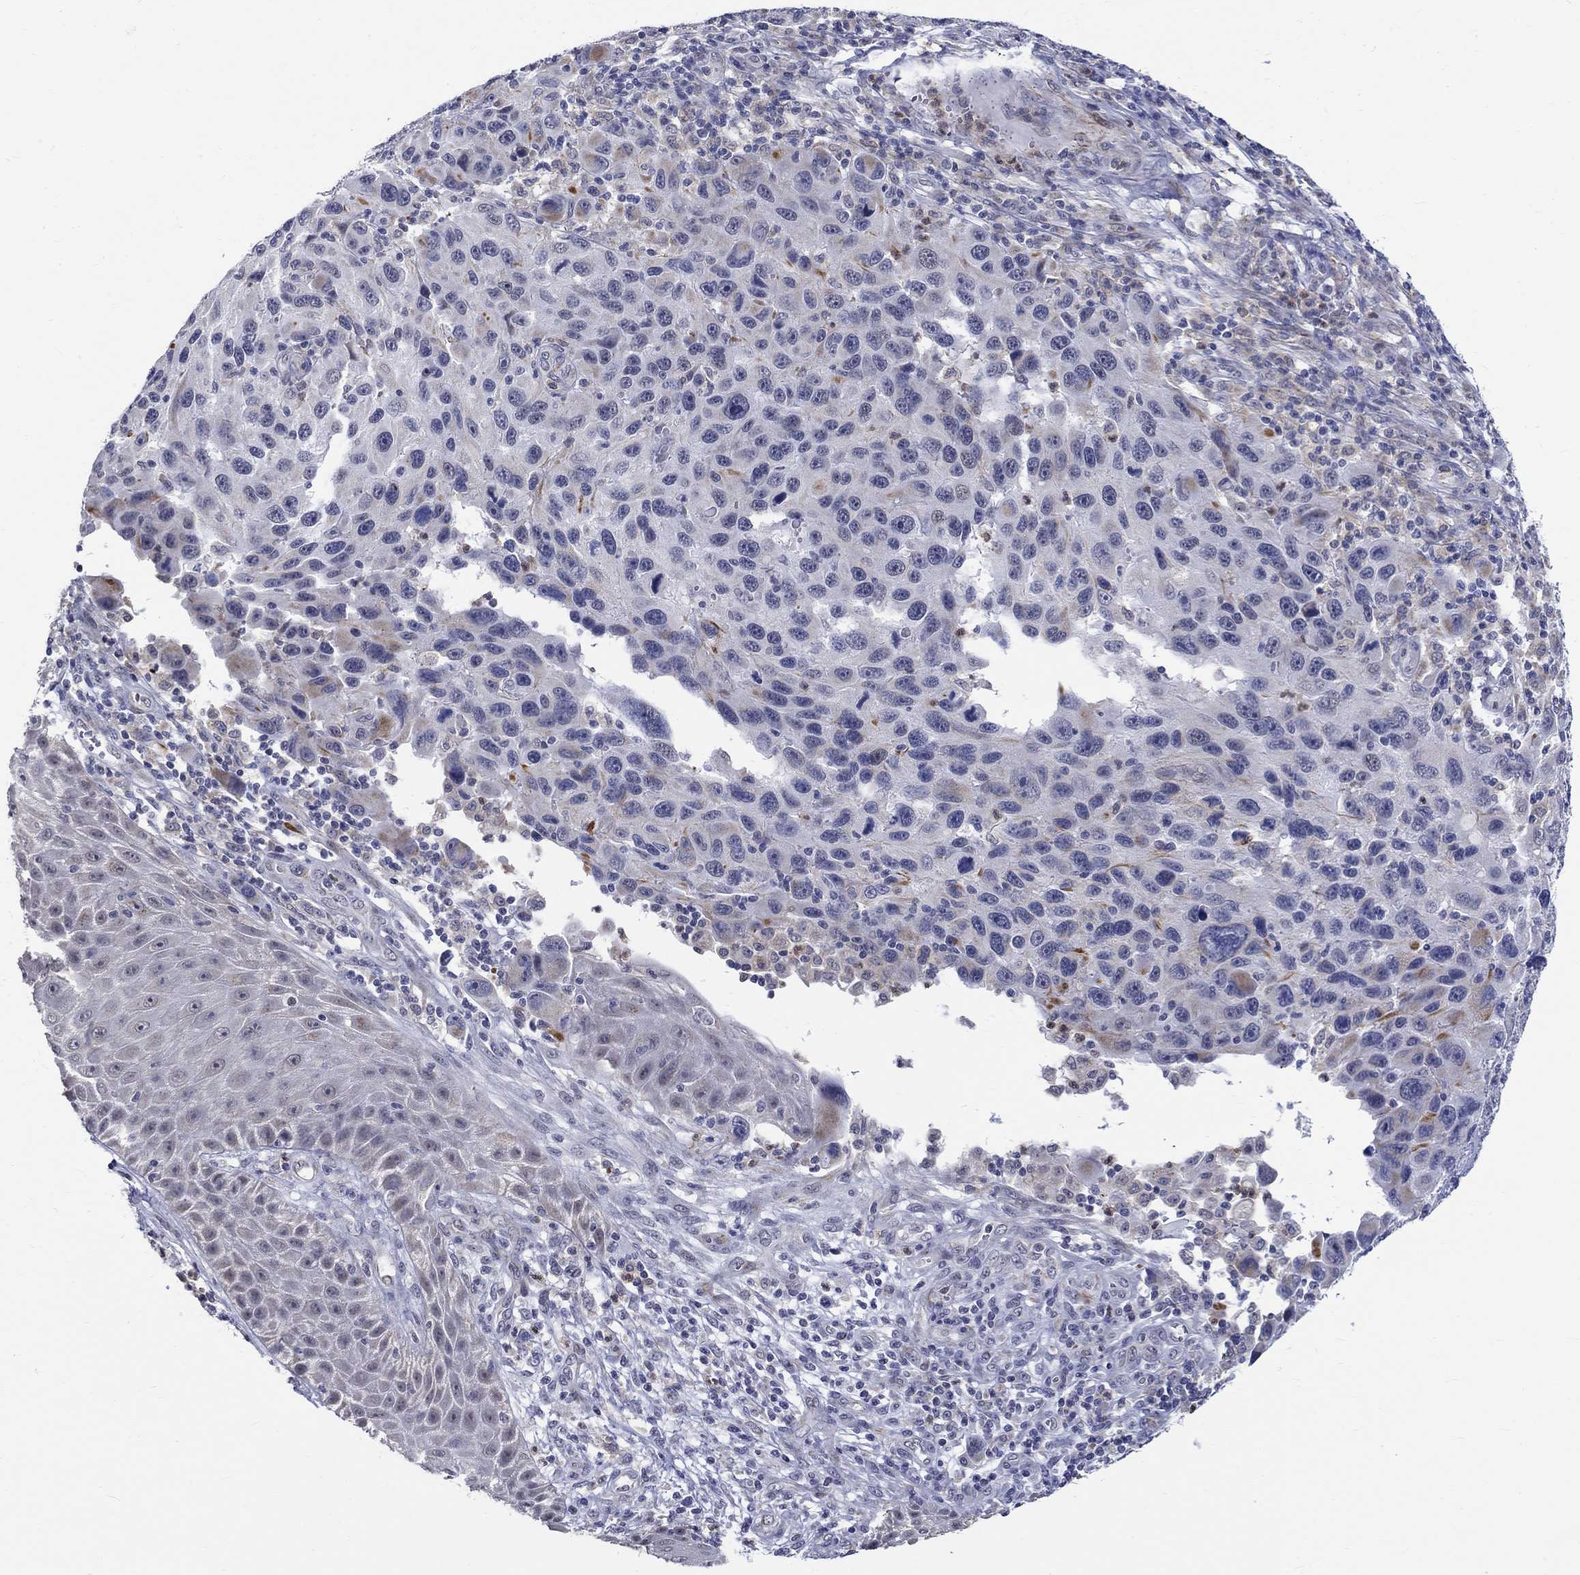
{"staining": {"intensity": "negative", "quantity": "none", "location": "none"}, "tissue": "melanoma", "cell_type": "Tumor cells", "image_type": "cancer", "snomed": [{"axis": "morphology", "description": "Malignant melanoma, NOS"}, {"axis": "topography", "description": "Skin"}], "caption": "This is an immunohistochemistry image of melanoma. There is no positivity in tumor cells.", "gene": "ST6GALNAC1", "patient": {"sex": "male", "age": 53}}